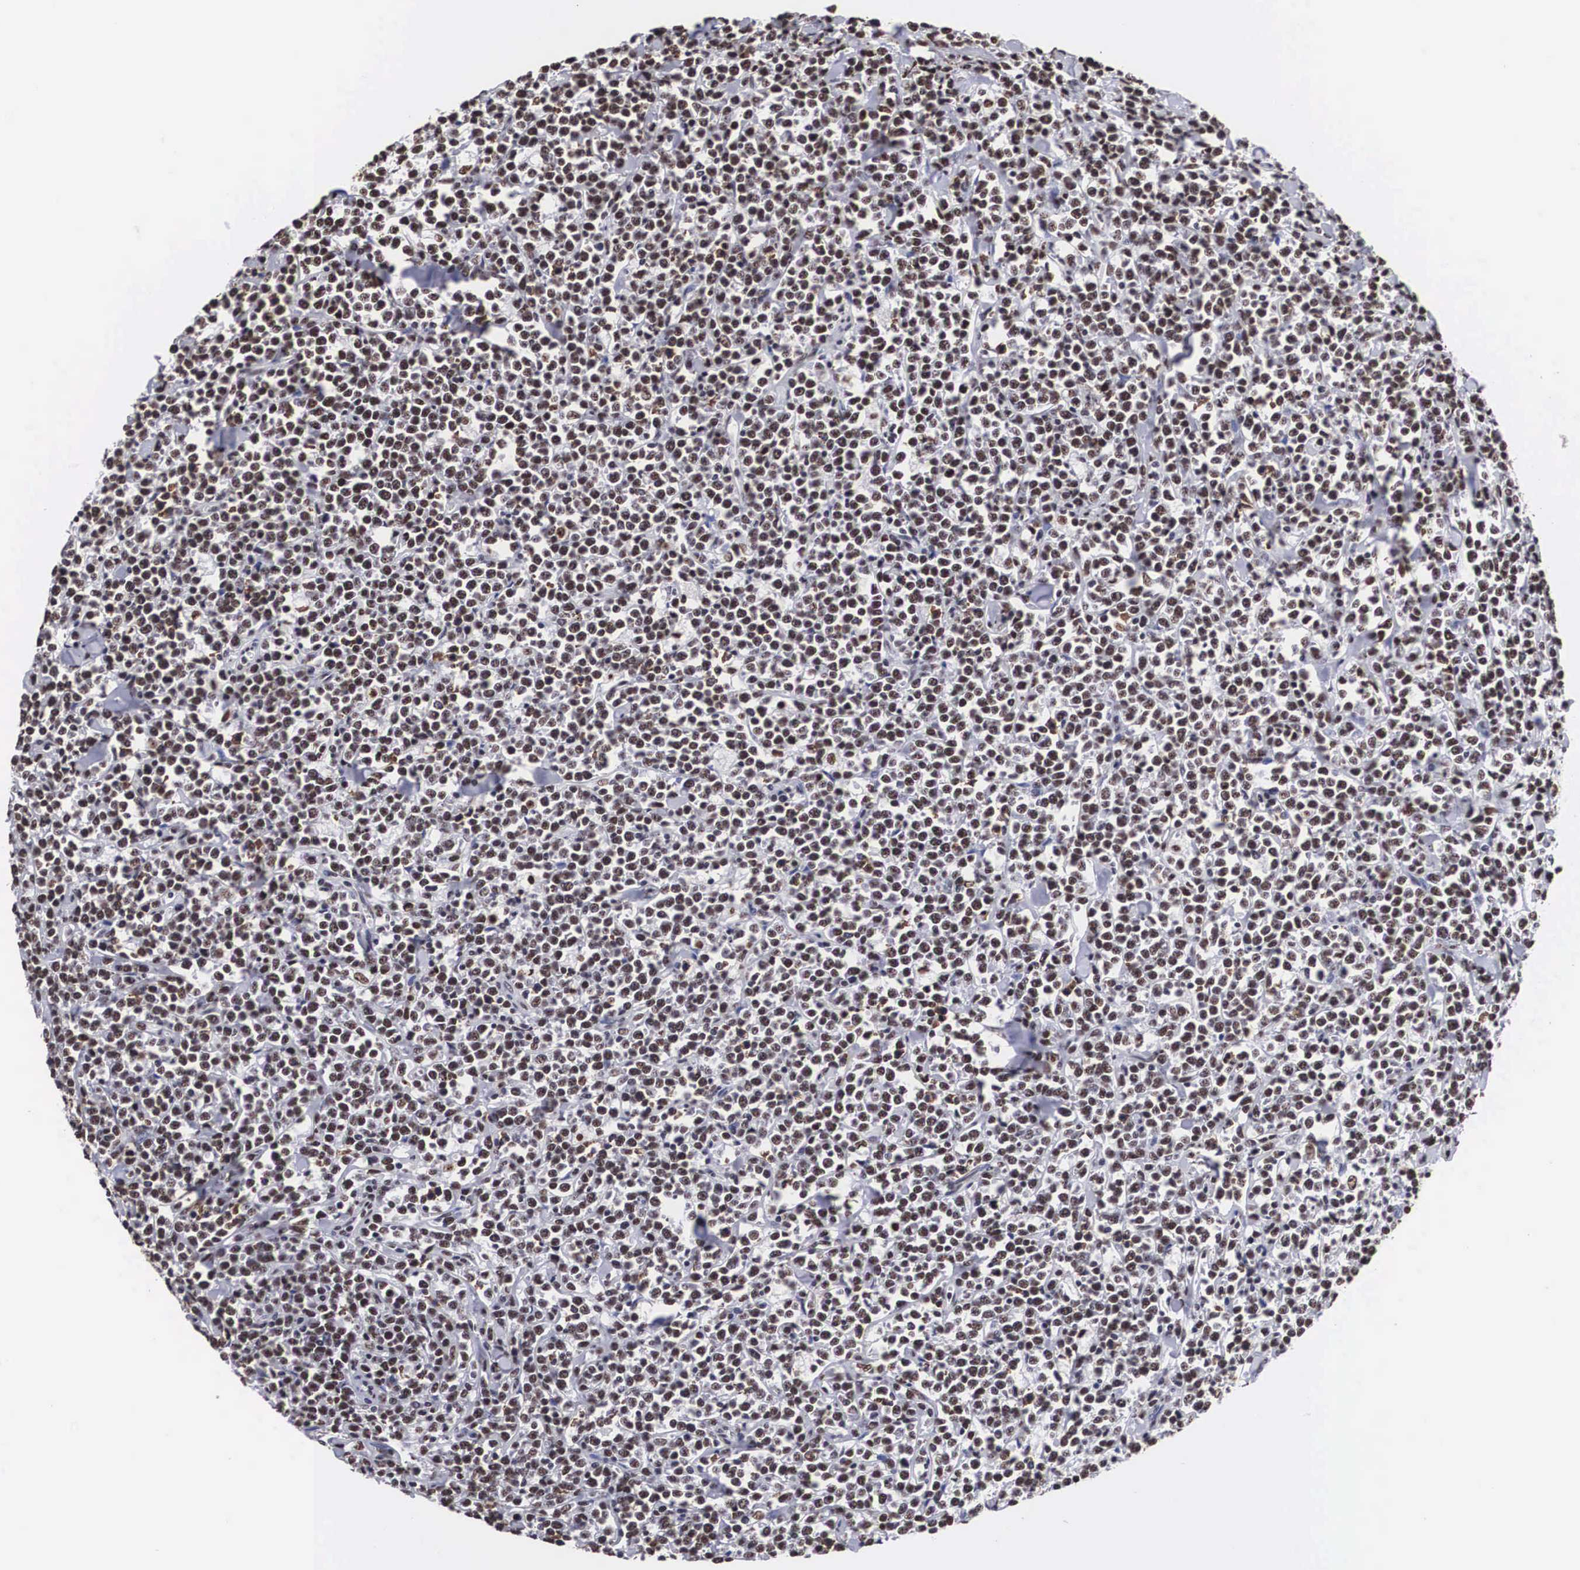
{"staining": {"intensity": "moderate", "quantity": ">75%", "location": "nuclear"}, "tissue": "lymphoma", "cell_type": "Tumor cells", "image_type": "cancer", "snomed": [{"axis": "morphology", "description": "Malignant lymphoma, non-Hodgkin's type, High grade"}, {"axis": "topography", "description": "Small intestine"}, {"axis": "topography", "description": "Colon"}], "caption": "The photomicrograph reveals staining of malignant lymphoma, non-Hodgkin's type (high-grade), revealing moderate nuclear protein positivity (brown color) within tumor cells.", "gene": "ACIN1", "patient": {"sex": "male", "age": 8}}